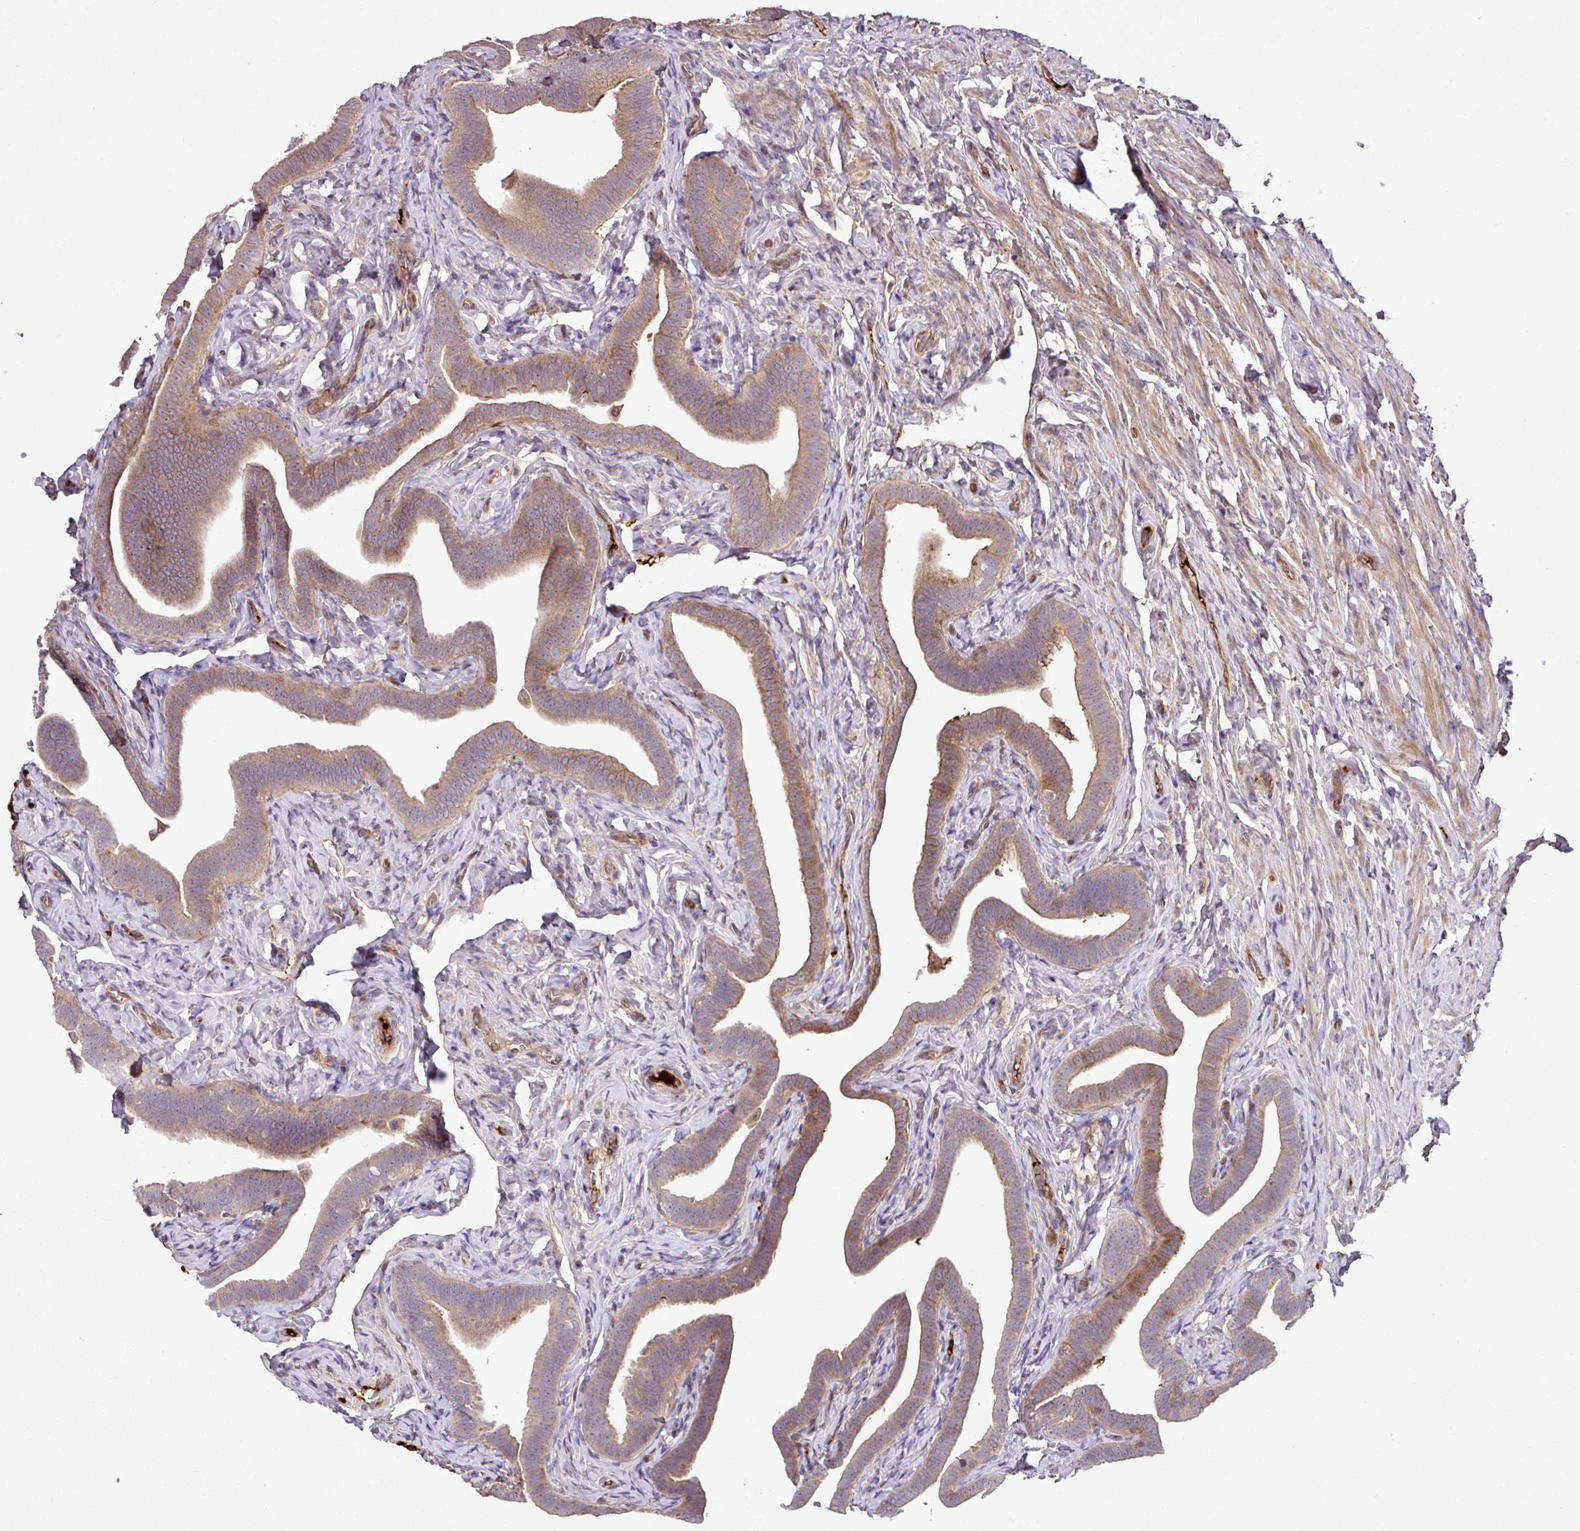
{"staining": {"intensity": "moderate", "quantity": ">75%", "location": "cytoplasmic/membranous"}, "tissue": "fallopian tube", "cell_type": "Glandular cells", "image_type": "normal", "snomed": [{"axis": "morphology", "description": "Normal tissue, NOS"}, {"axis": "topography", "description": "Fallopian tube"}], "caption": "This is a photomicrograph of immunohistochemistry (IHC) staining of normal fallopian tube, which shows moderate staining in the cytoplasmic/membranous of glandular cells.", "gene": "ZNF266", "patient": {"sex": "female", "age": 69}}